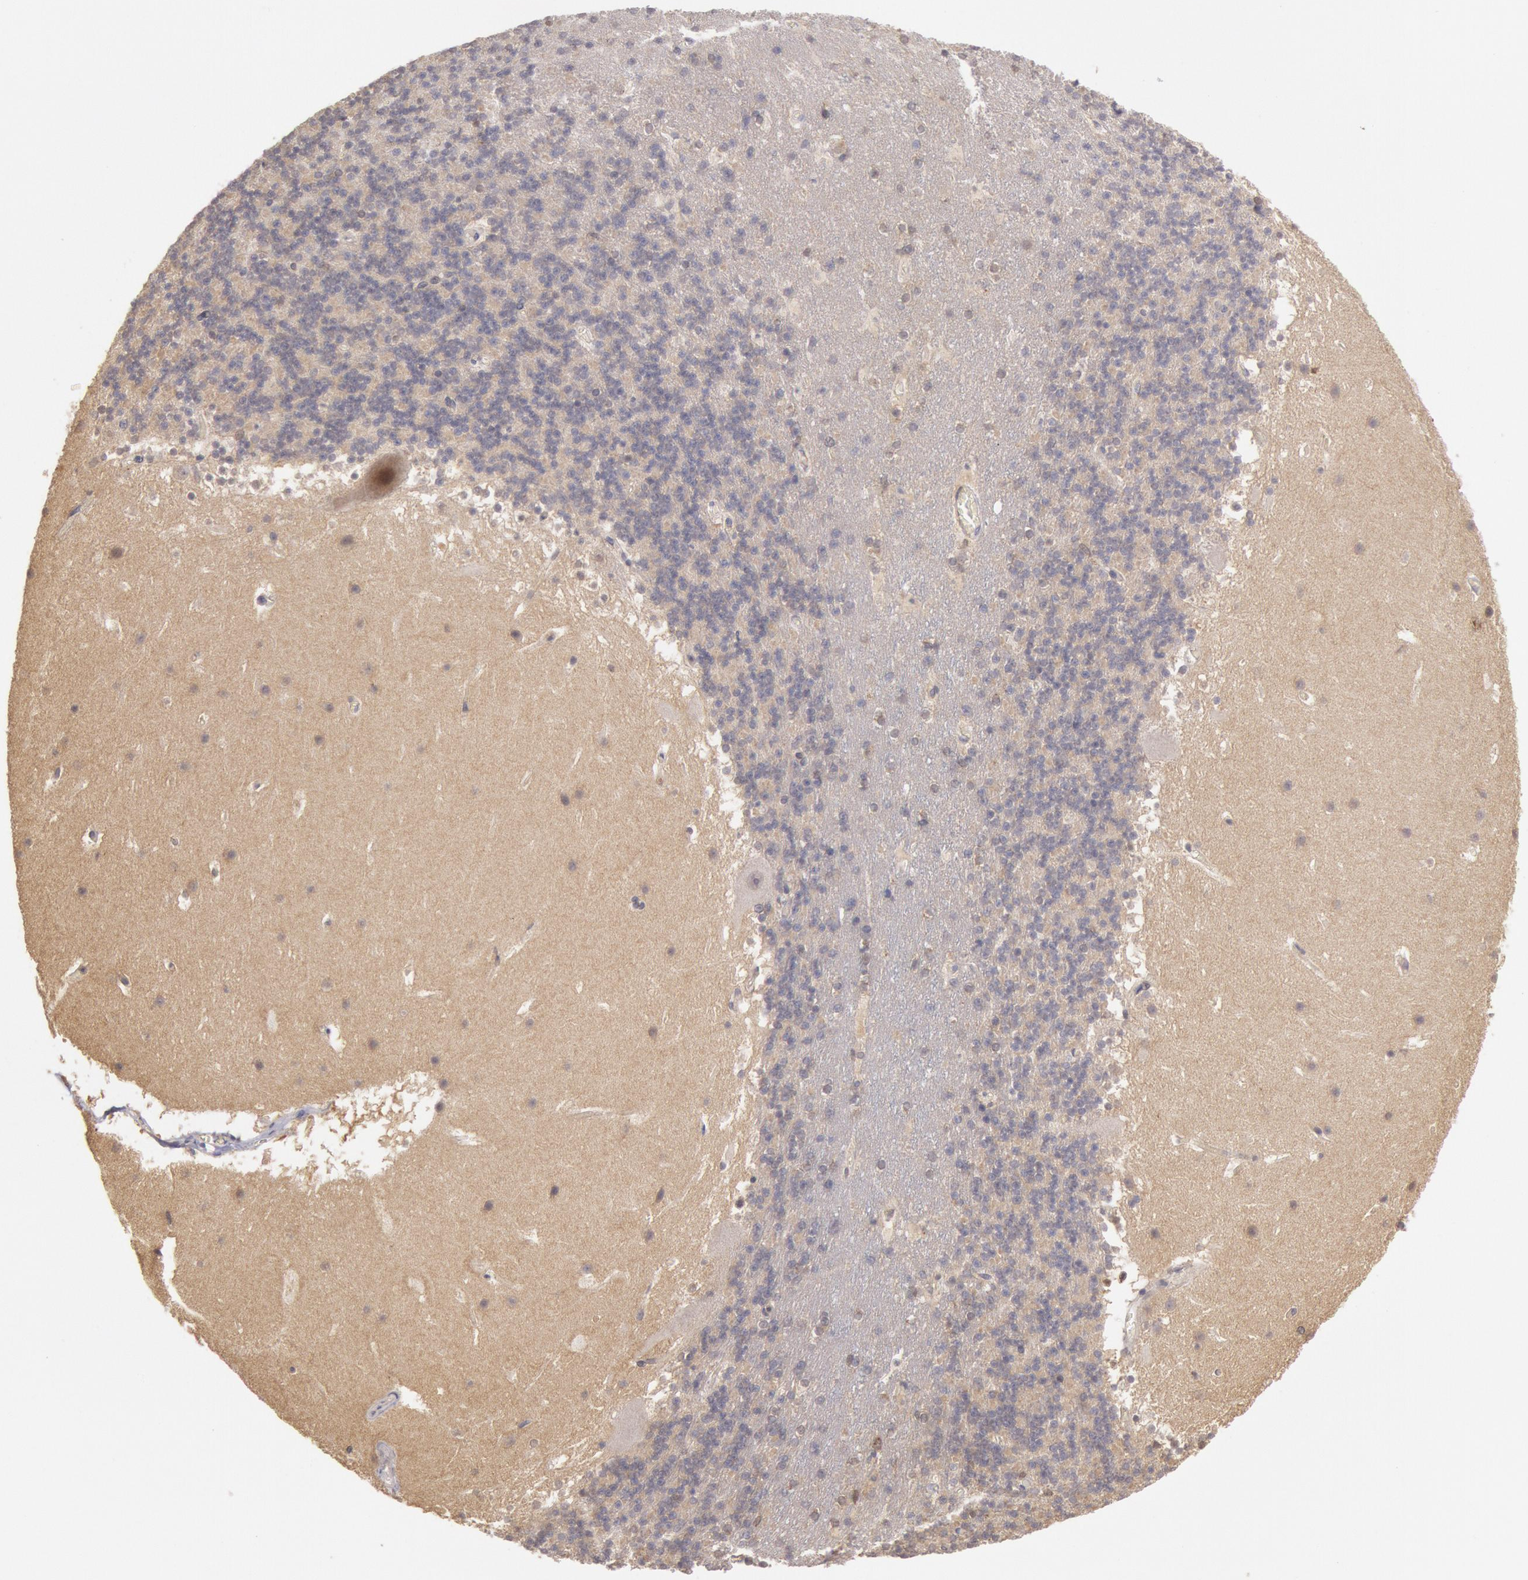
{"staining": {"intensity": "negative", "quantity": "none", "location": "none"}, "tissue": "cerebellum", "cell_type": "Cells in granular layer", "image_type": "normal", "snomed": [{"axis": "morphology", "description": "Normal tissue, NOS"}, {"axis": "topography", "description": "Cerebellum"}], "caption": "A high-resolution photomicrograph shows IHC staining of normal cerebellum, which exhibits no significant positivity in cells in granular layer.", "gene": "PLA2G6", "patient": {"sex": "male", "age": 45}}